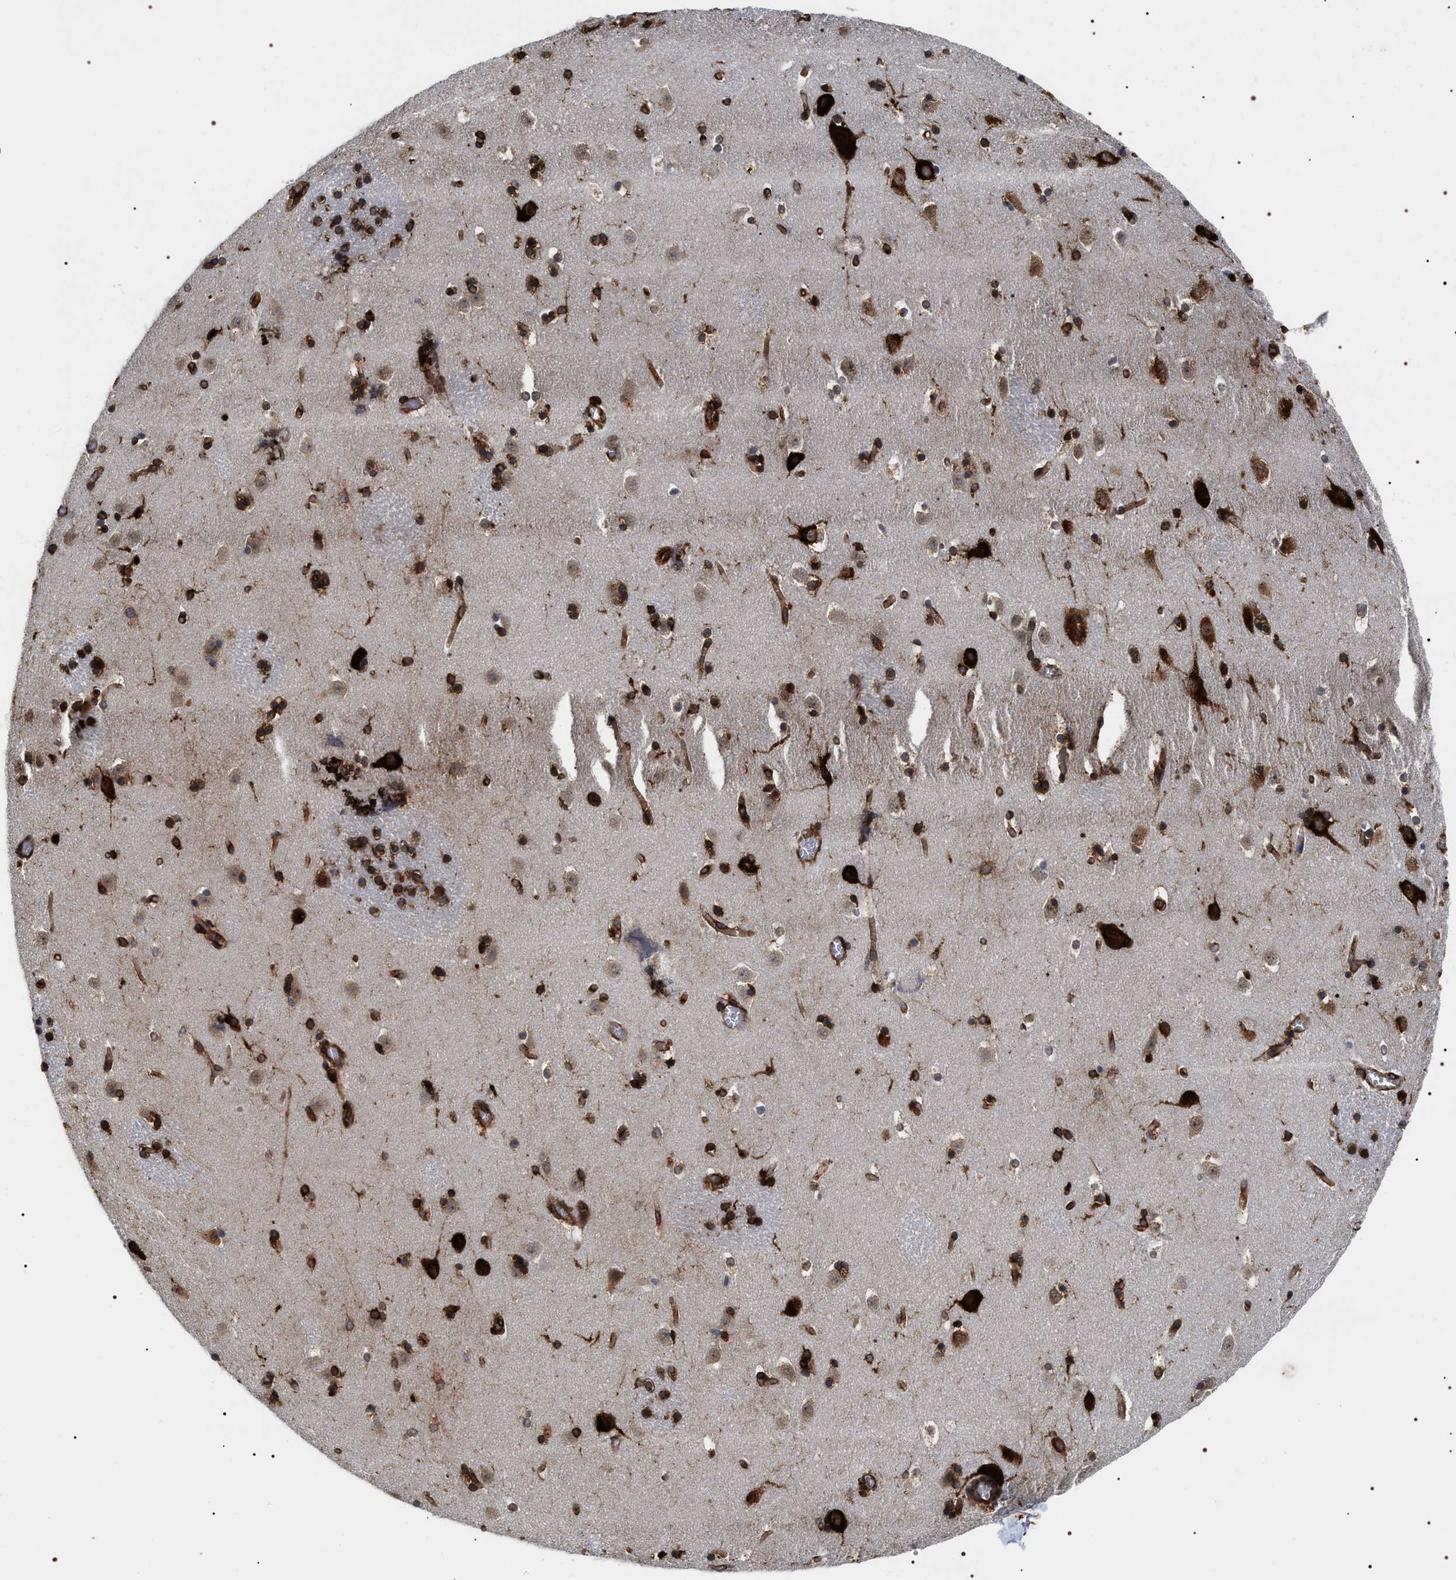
{"staining": {"intensity": "strong", "quantity": "25%-75%", "location": "cytoplasmic/membranous"}, "tissue": "caudate", "cell_type": "Glial cells", "image_type": "normal", "snomed": [{"axis": "morphology", "description": "Normal tissue, NOS"}, {"axis": "topography", "description": "Lateral ventricle wall"}], "caption": "Benign caudate shows strong cytoplasmic/membranous expression in about 25%-75% of glial cells.", "gene": "SERBP1", "patient": {"sex": "male", "age": 45}}